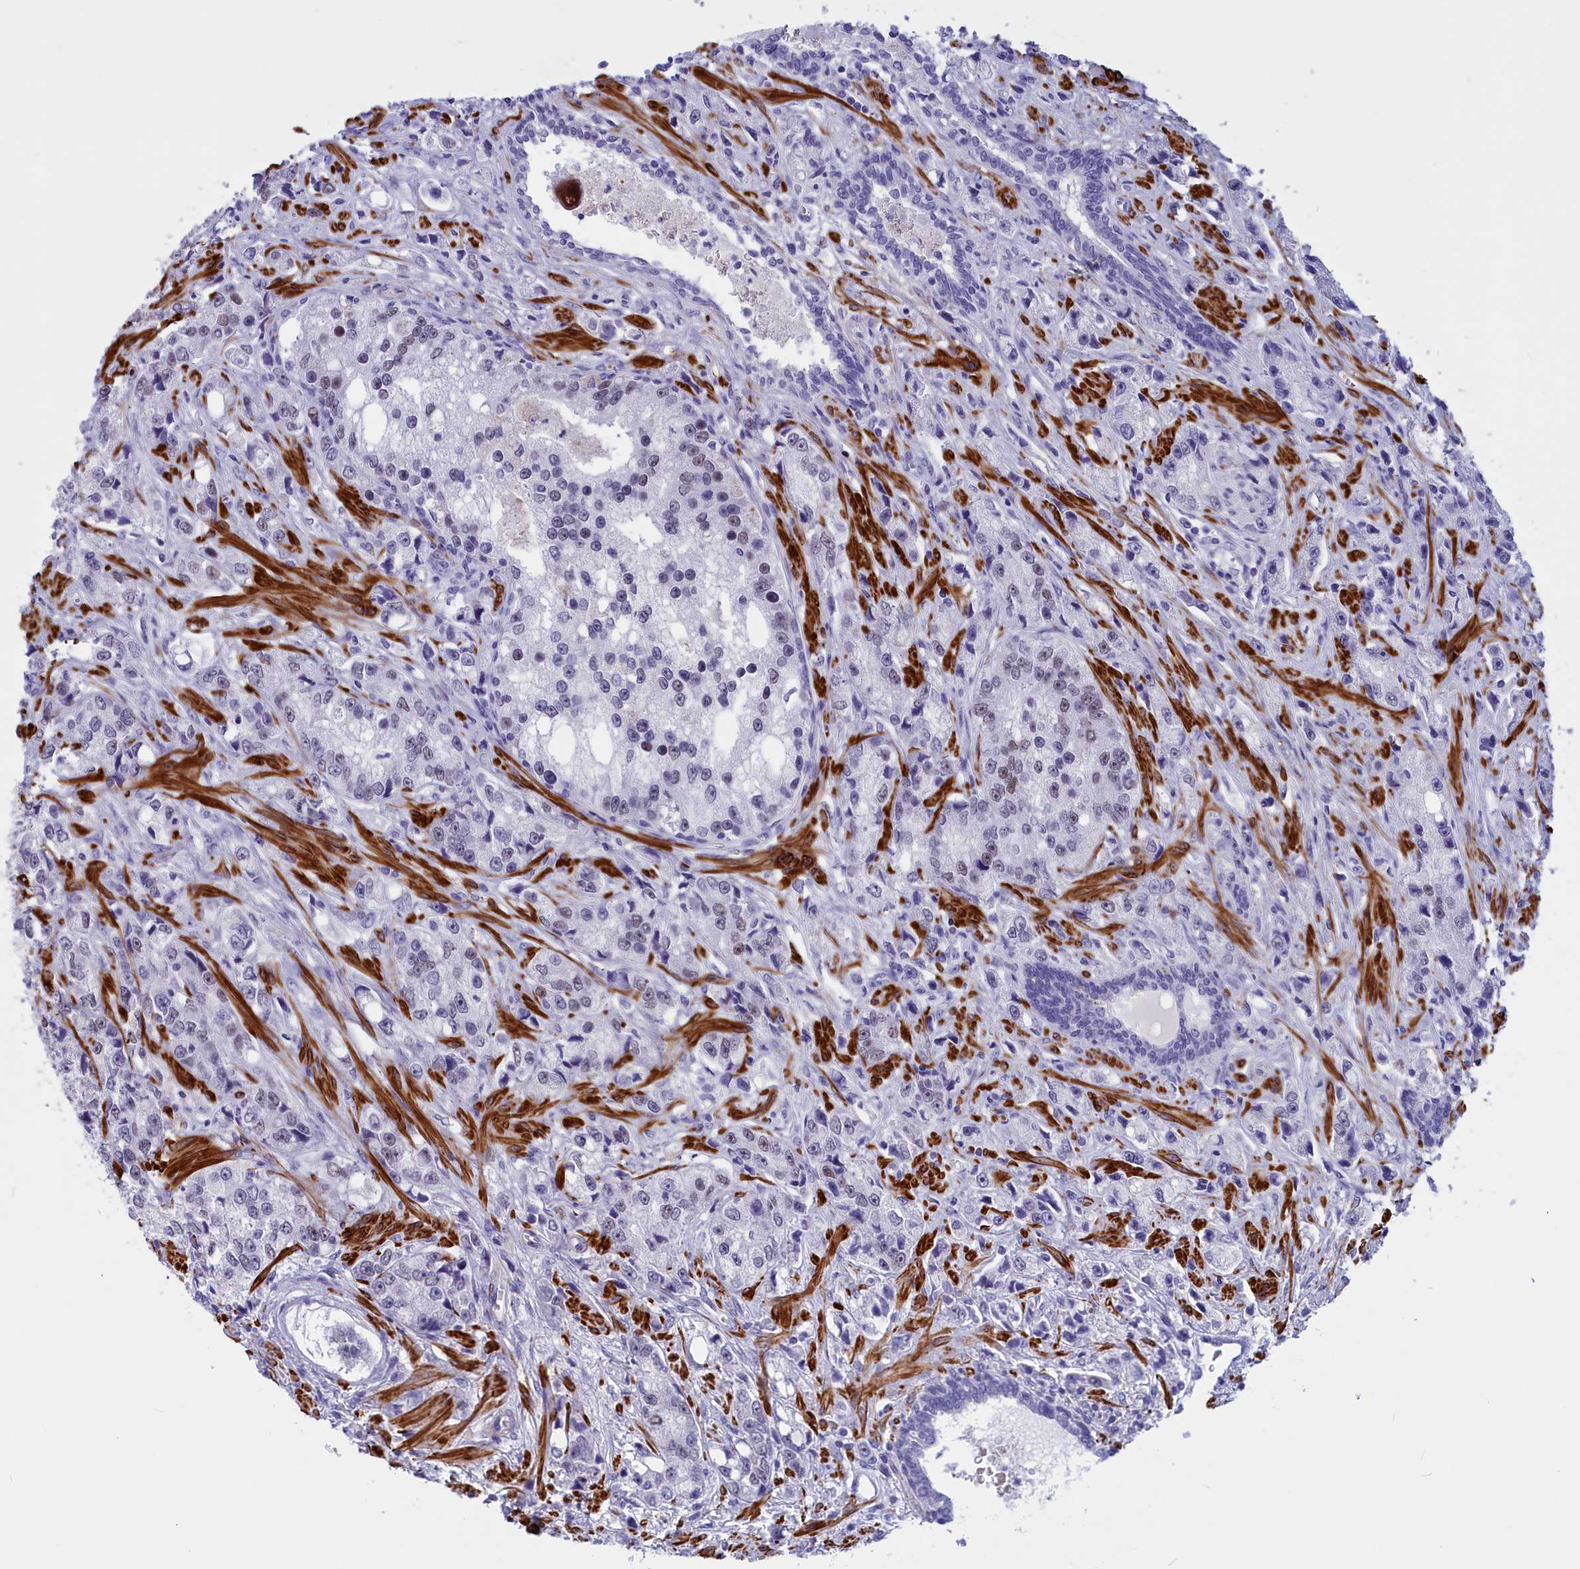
{"staining": {"intensity": "weak", "quantity": "<25%", "location": "nuclear"}, "tissue": "prostate cancer", "cell_type": "Tumor cells", "image_type": "cancer", "snomed": [{"axis": "morphology", "description": "Adenocarcinoma, High grade"}, {"axis": "topography", "description": "Prostate"}], "caption": "This is an immunohistochemistry image of high-grade adenocarcinoma (prostate). There is no positivity in tumor cells.", "gene": "GAPDHS", "patient": {"sex": "male", "age": 74}}